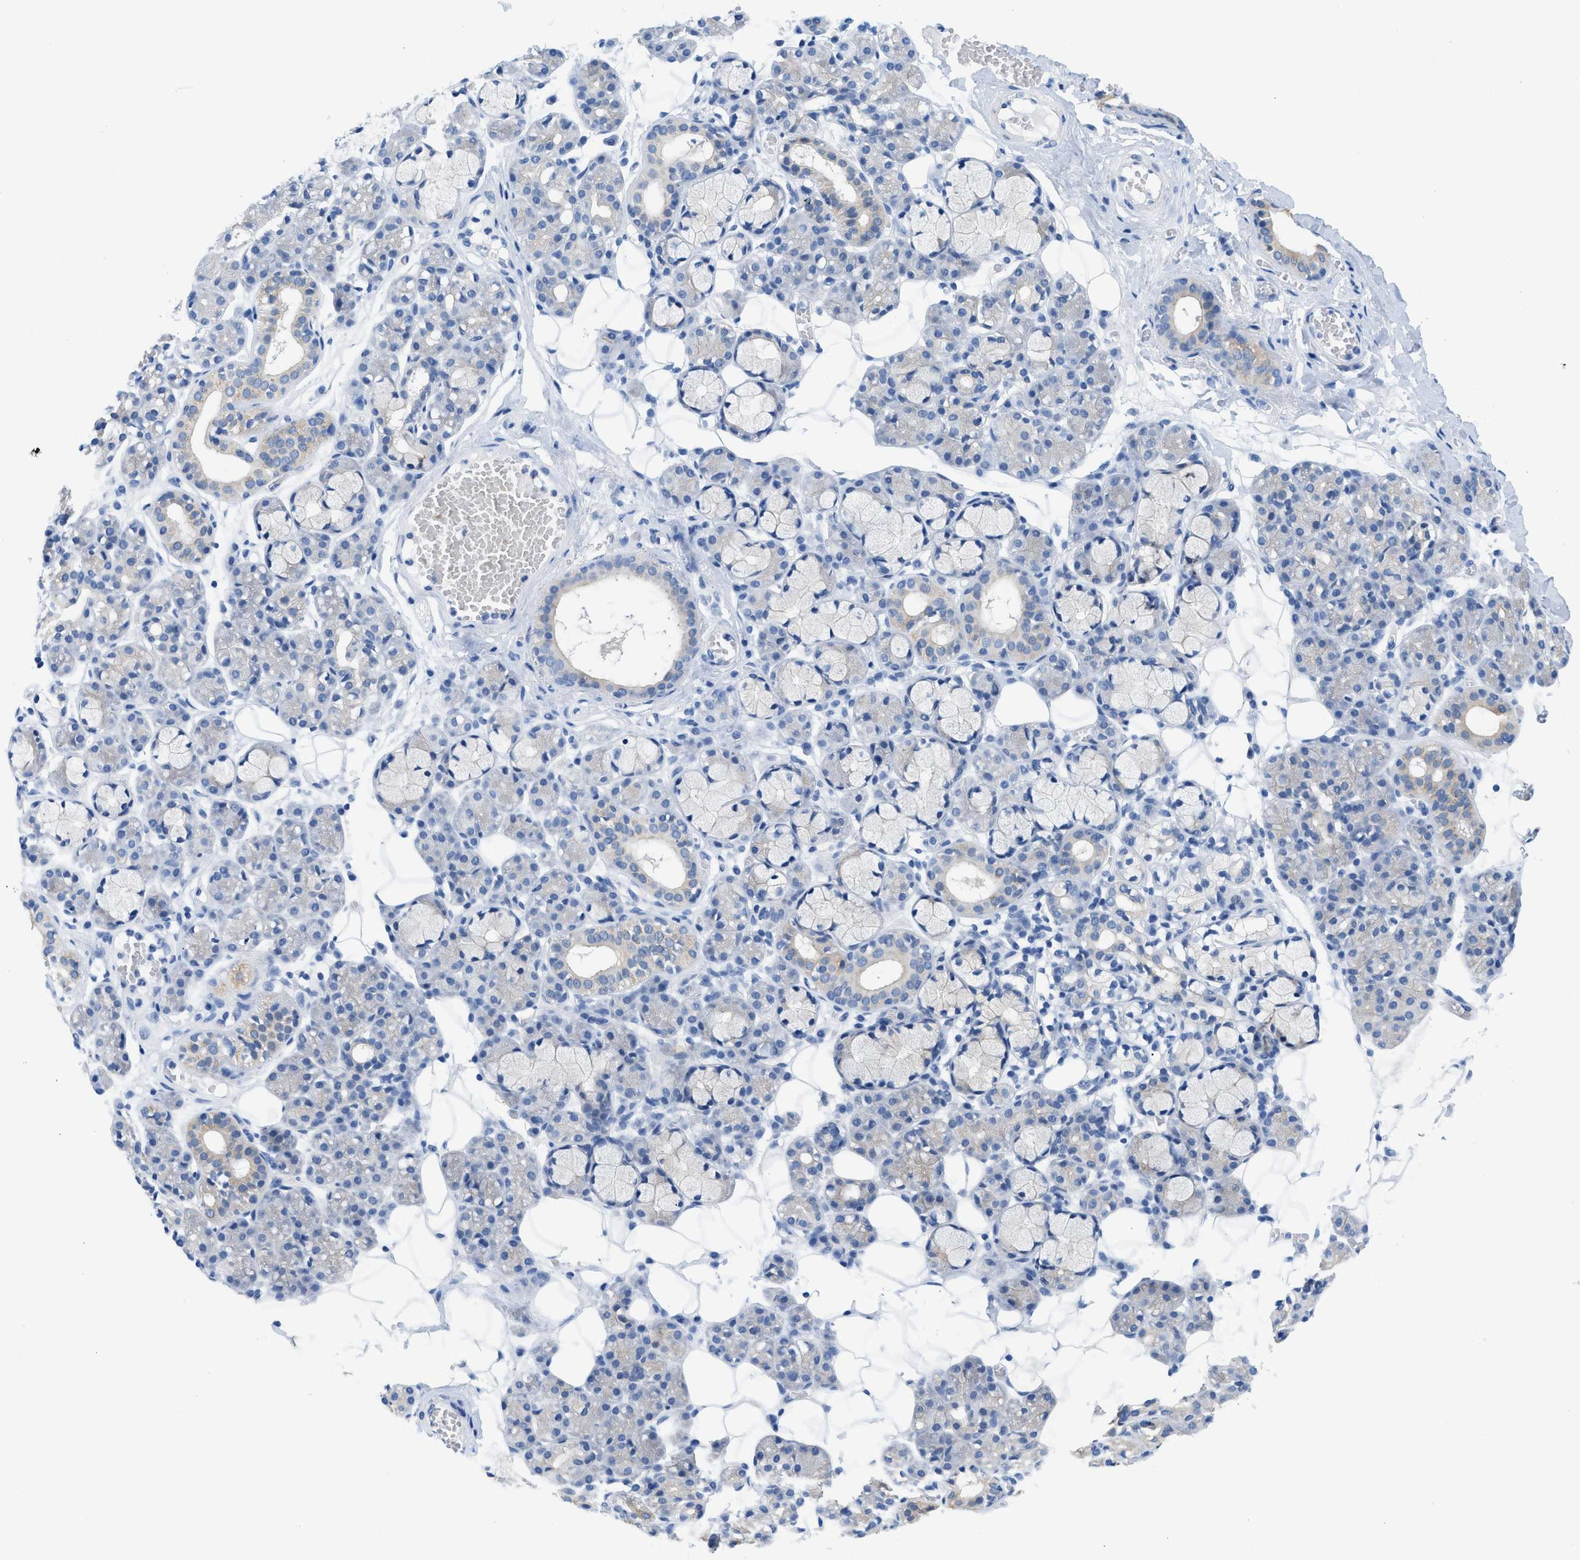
{"staining": {"intensity": "moderate", "quantity": "<25%", "location": "cytoplasmic/membranous"}, "tissue": "salivary gland", "cell_type": "Glandular cells", "image_type": "normal", "snomed": [{"axis": "morphology", "description": "Normal tissue, NOS"}, {"axis": "topography", "description": "Salivary gland"}], "caption": "IHC image of unremarkable salivary gland: human salivary gland stained using IHC reveals low levels of moderate protein expression localized specifically in the cytoplasmic/membranous of glandular cells, appearing as a cytoplasmic/membranous brown color.", "gene": "BPGM", "patient": {"sex": "male", "age": 63}}